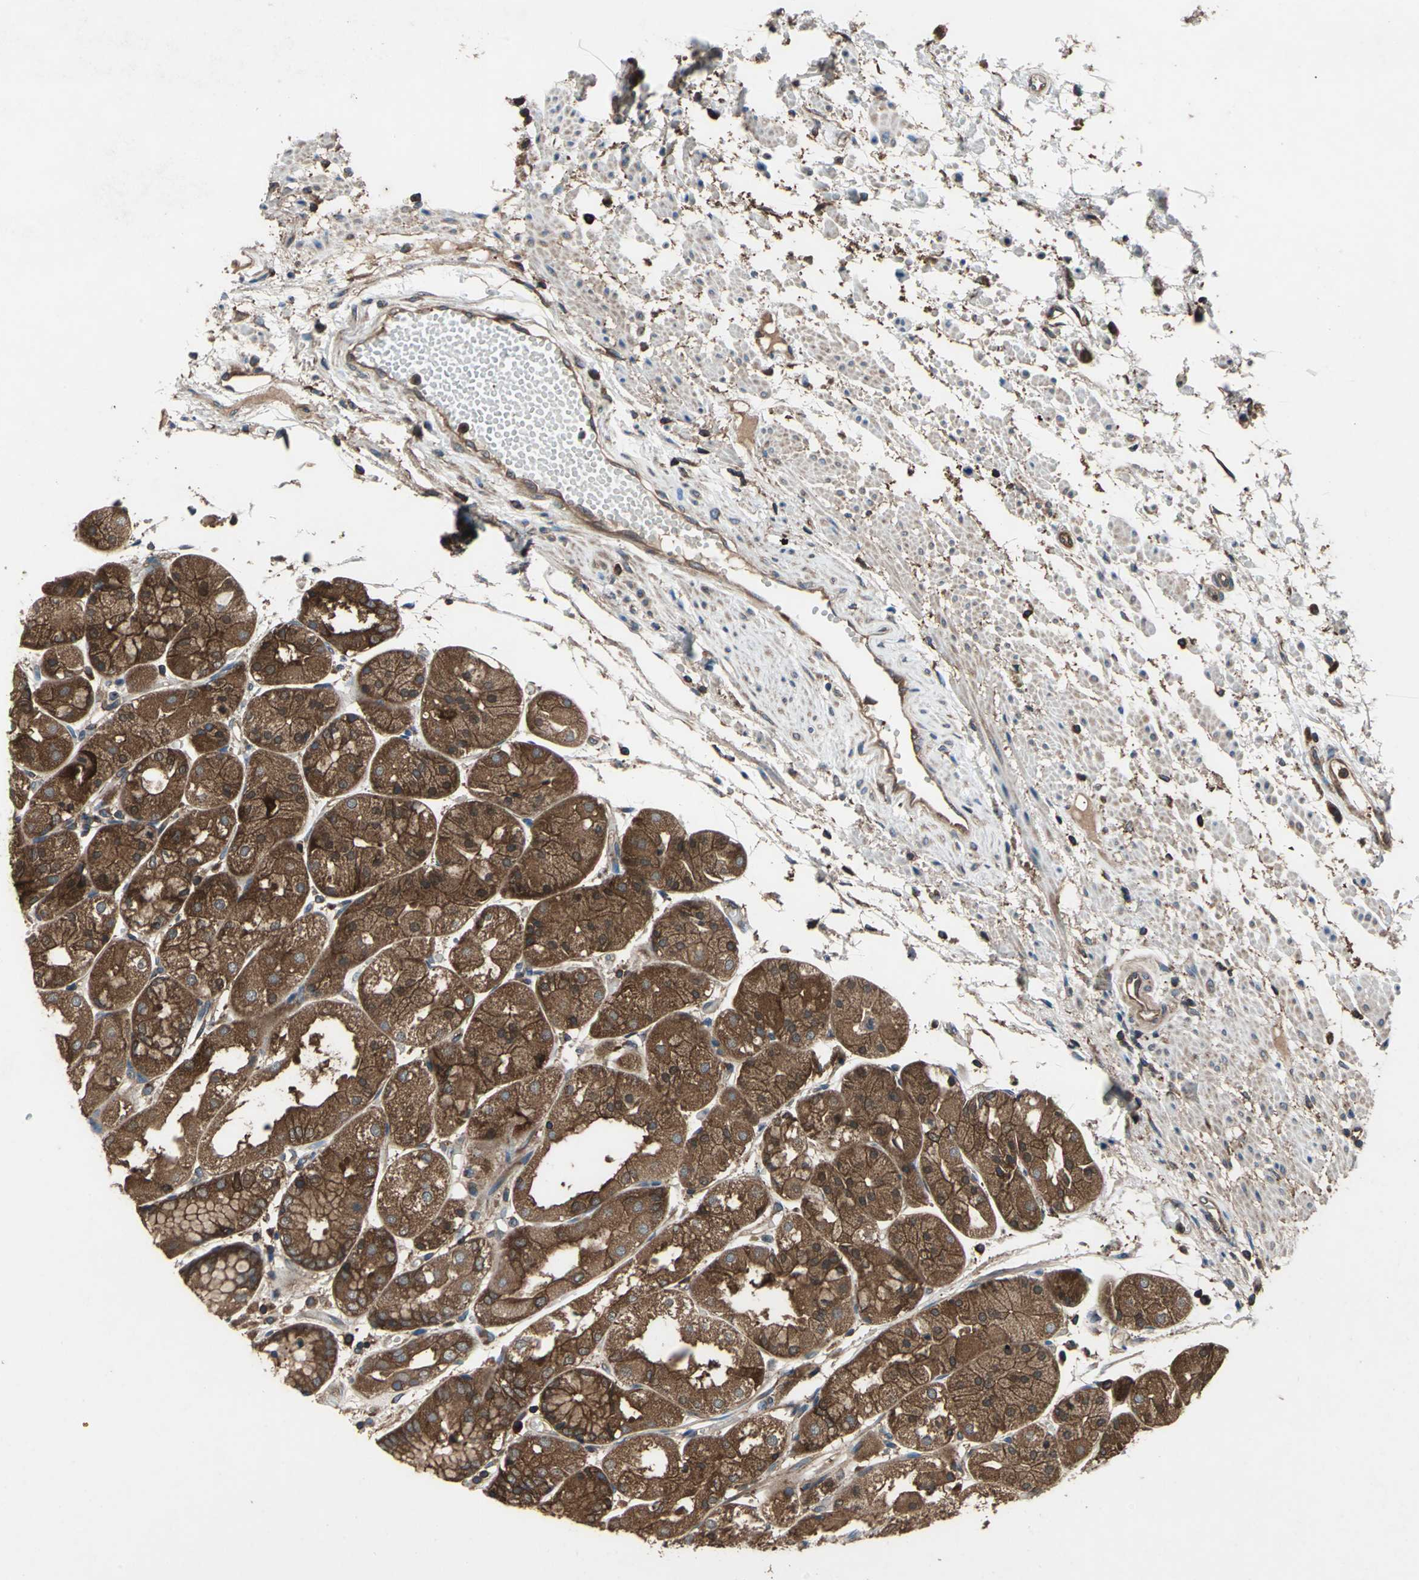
{"staining": {"intensity": "strong", "quantity": ">75%", "location": "cytoplasmic/membranous"}, "tissue": "stomach", "cell_type": "Glandular cells", "image_type": "normal", "snomed": [{"axis": "morphology", "description": "Normal tissue, NOS"}, {"axis": "topography", "description": "Stomach, upper"}], "caption": "Glandular cells display high levels of strong cytoplasmic/membranous expression in approximately >75% of cells in unremarkable stomach.", "gene": "CAPN1", "patient": {"sex": "male", "age": 72}}